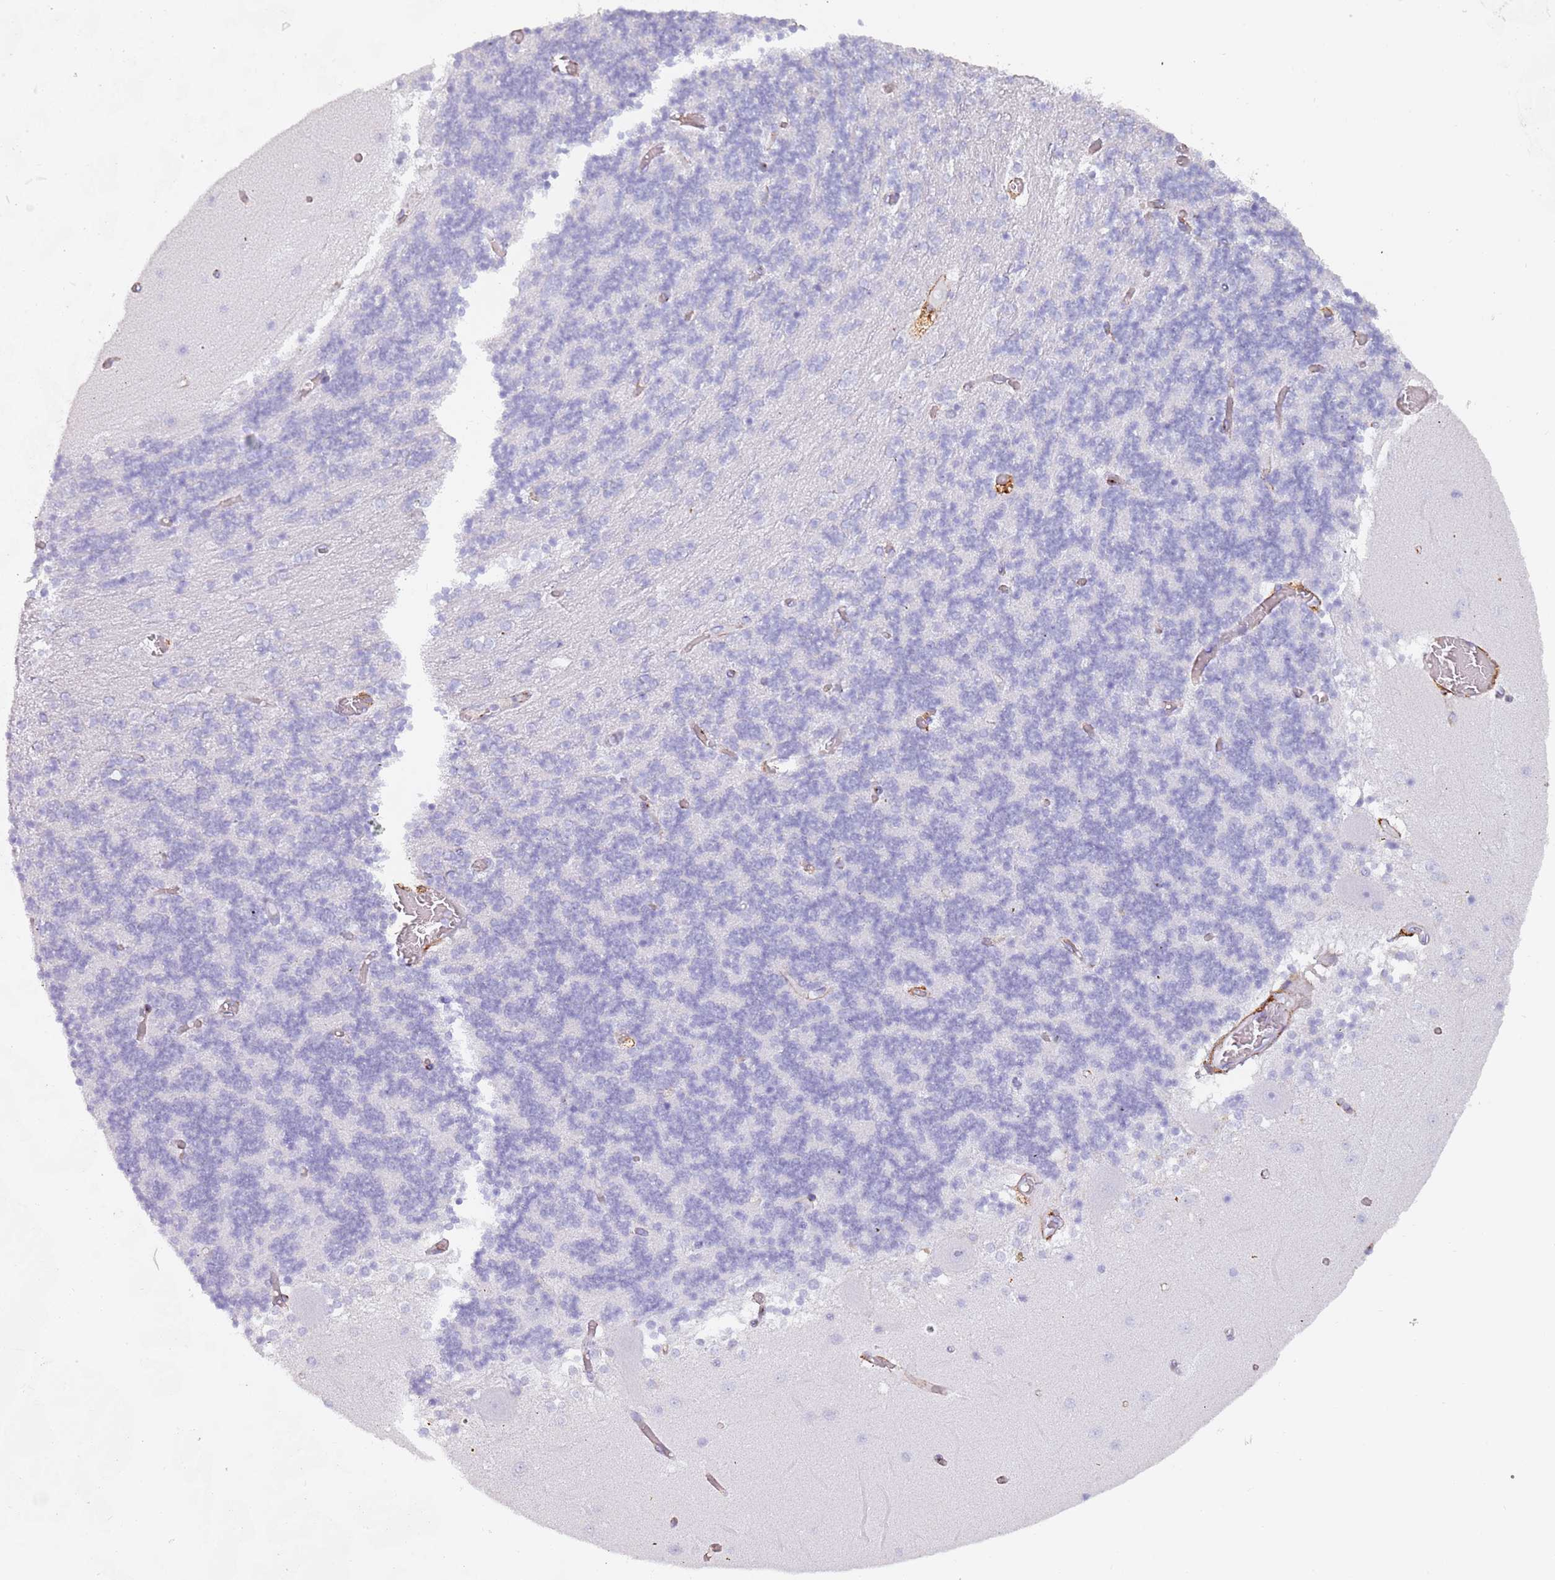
{"staining": {"intensity": "negative", "quantity": "none", "location": "none"}, "tissue": "cerebellum", "cell_type": "Cells in granular layer", "image_type": "normal", "snomed": [{"axis": "morphology", "description": "Normal tissue, NOS"}, {"axis": "topography", "description": "Cerebellum"}], "caption": "Cells in granular layer show no significant positivity in benign cerebellum. (DAB (3,3'-diaminobenzidine) immunohistochemistry (IHC), high magnification).", "gene": "COLEC12", "patient": {"sex": "female", "age": 28}}